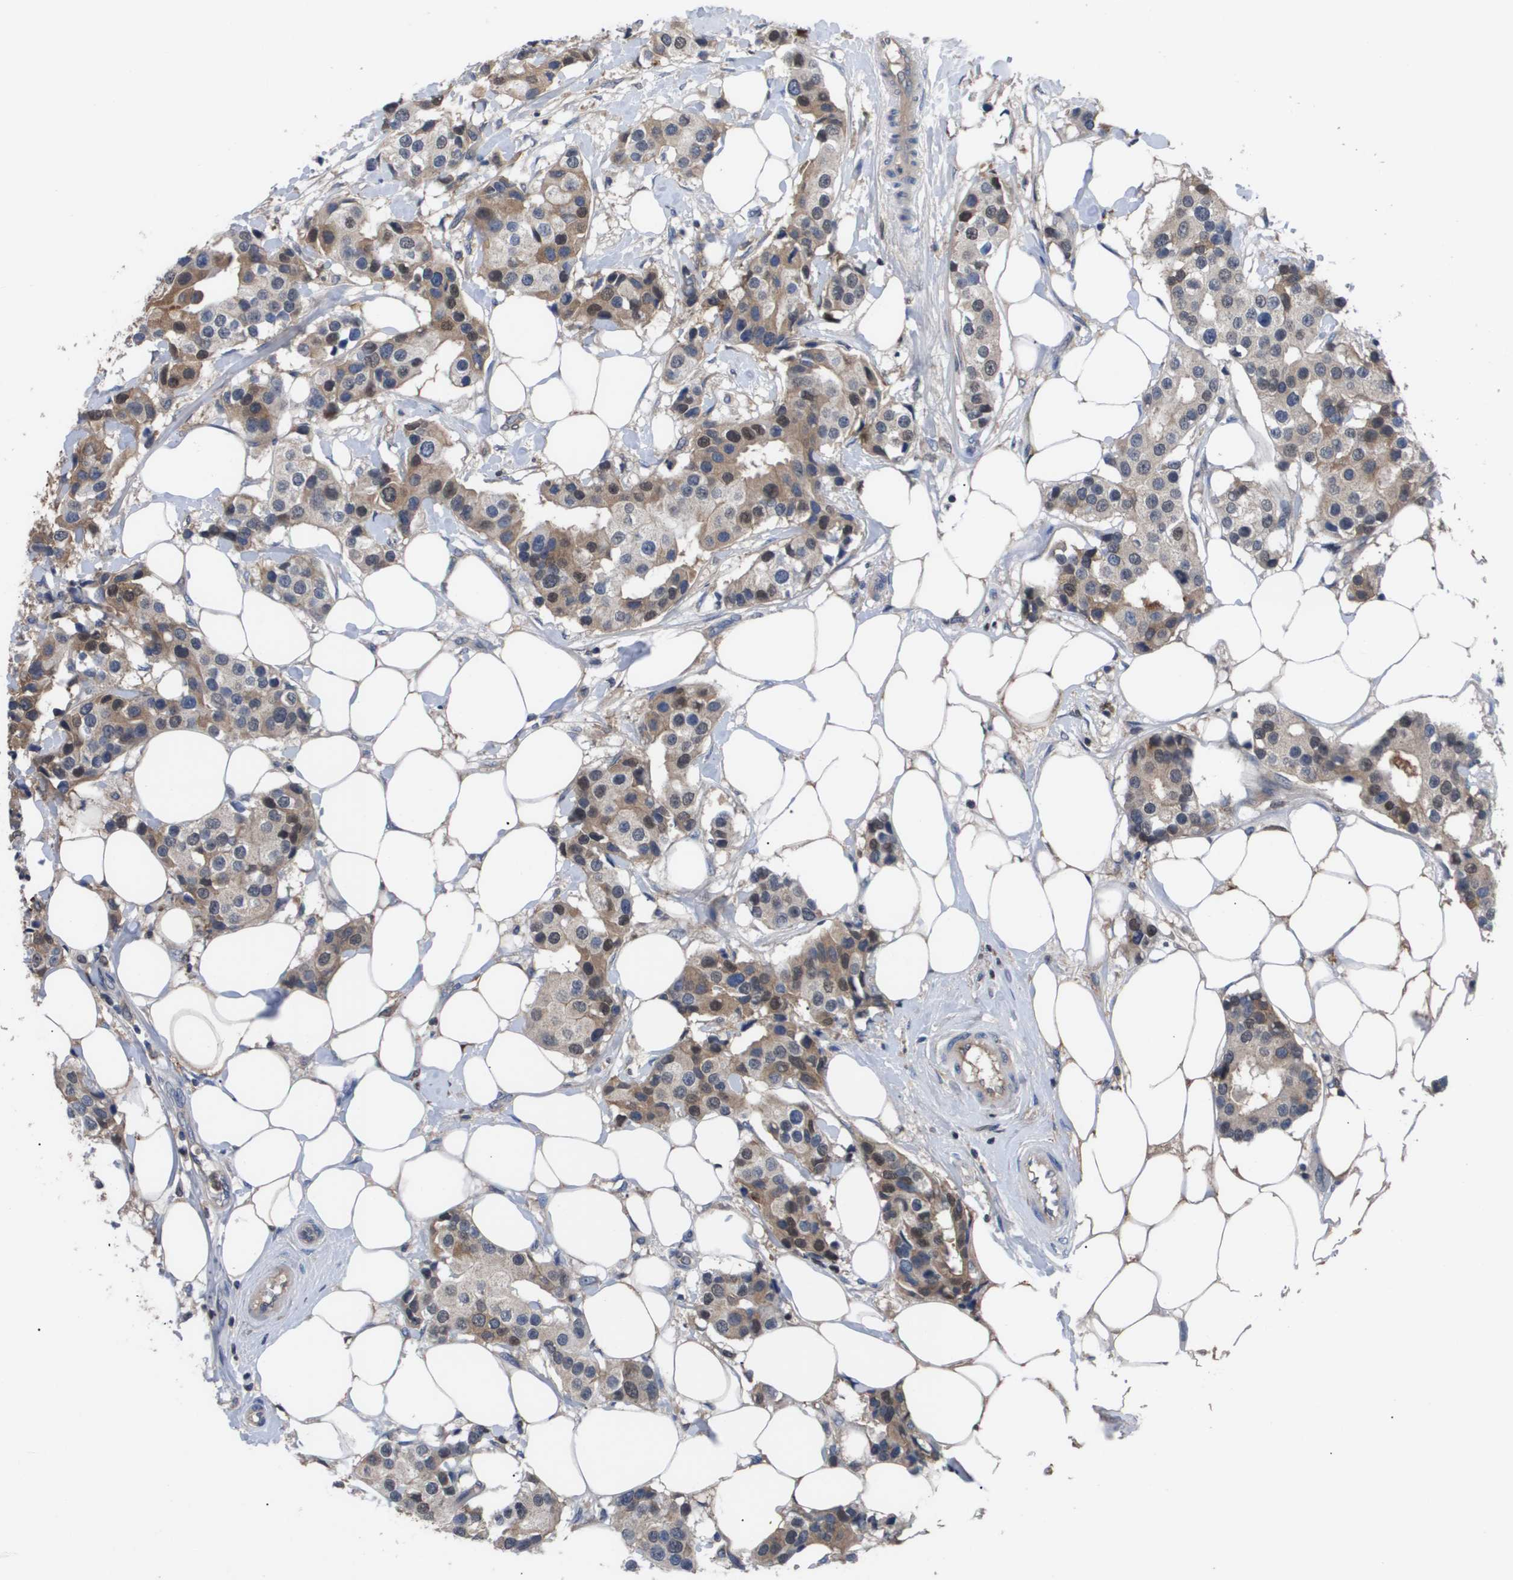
{"staining": {"intensity": "moderate", "quantity": "25%-75%", "location": "cytoplasmic/membranous,nuclear"}, "tissue": "breast cancer", "cell_type": "Tumor cells", "image_type": "cancer", "snomed": [{"axis": "morphology", "description": "Normal tissue, NOS"}, {"axis": "morphology", "description": "Duct carcinoma"}, {"axis": "topography", "description": "Breast"}], "caption": "Tumor cells reveal medium levels of moderate cytoplasmic/membranous and nuclear positivity in approximately 25%-75% of cells in human breast cancer. The protein is shown in brown color, while the nuclei are stained blue.", "gene": "SERPINA6", "patient": {"sex": "female", "age": 39}}